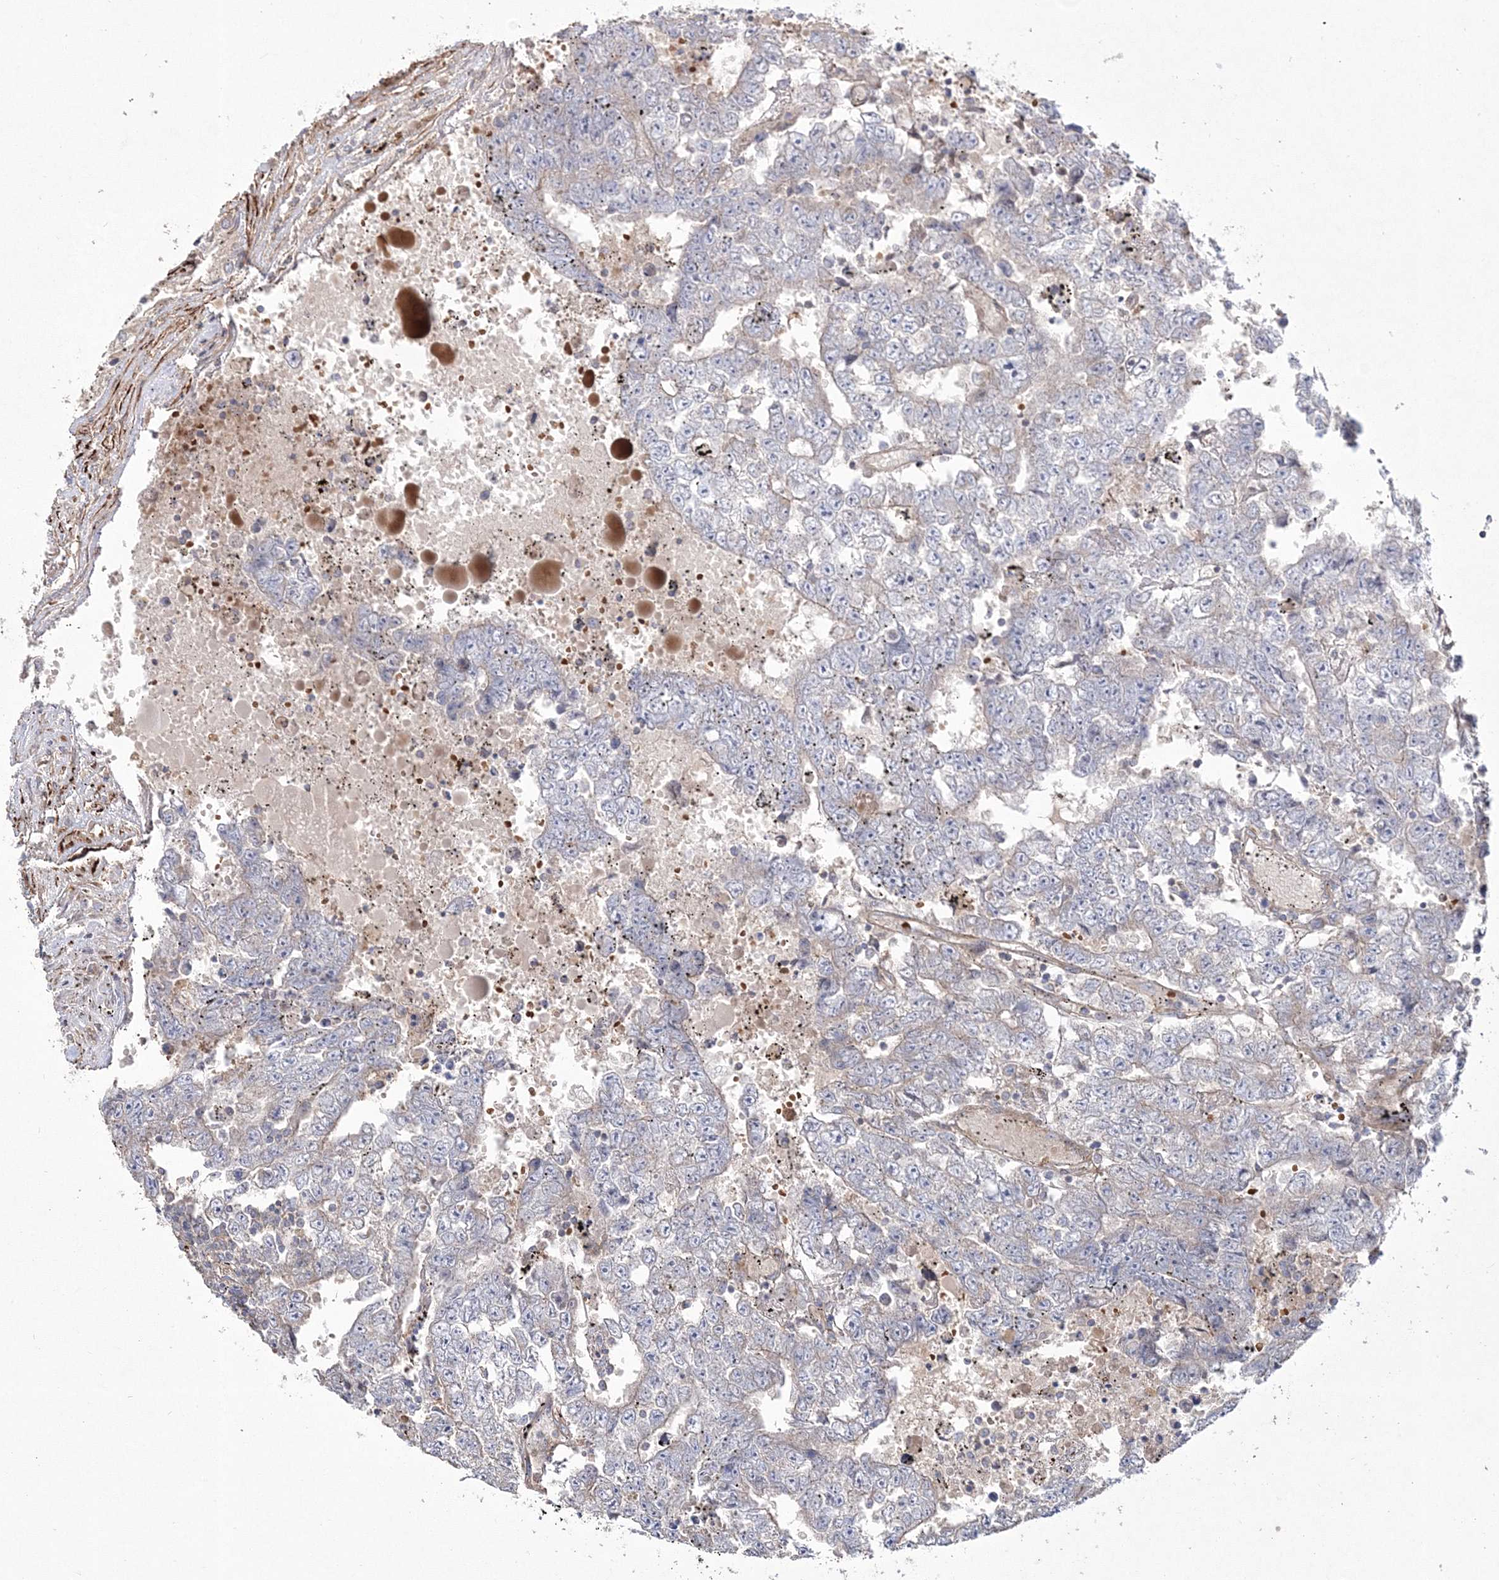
{"staining": {"intensity": "negative", "quantity": "none", "location": "none"}, "tissue": "testis cancer", "cell_type": "Tumor cells", "image_type": "cancer", "snomed": [{"axis": "morphology", "description": "Carcinoma, Embryonal, NOS"}, {"axis": "topography", "description": "Testis"}], "caption": "Immunohistochemistry histopathology image of human testis cancer (embryonal carcinoma) stained for a protein (brown), which shows no staining in tumor cells.", "gene": "ZSWIM6", "patient": {"sex": "male", "age": 25}}